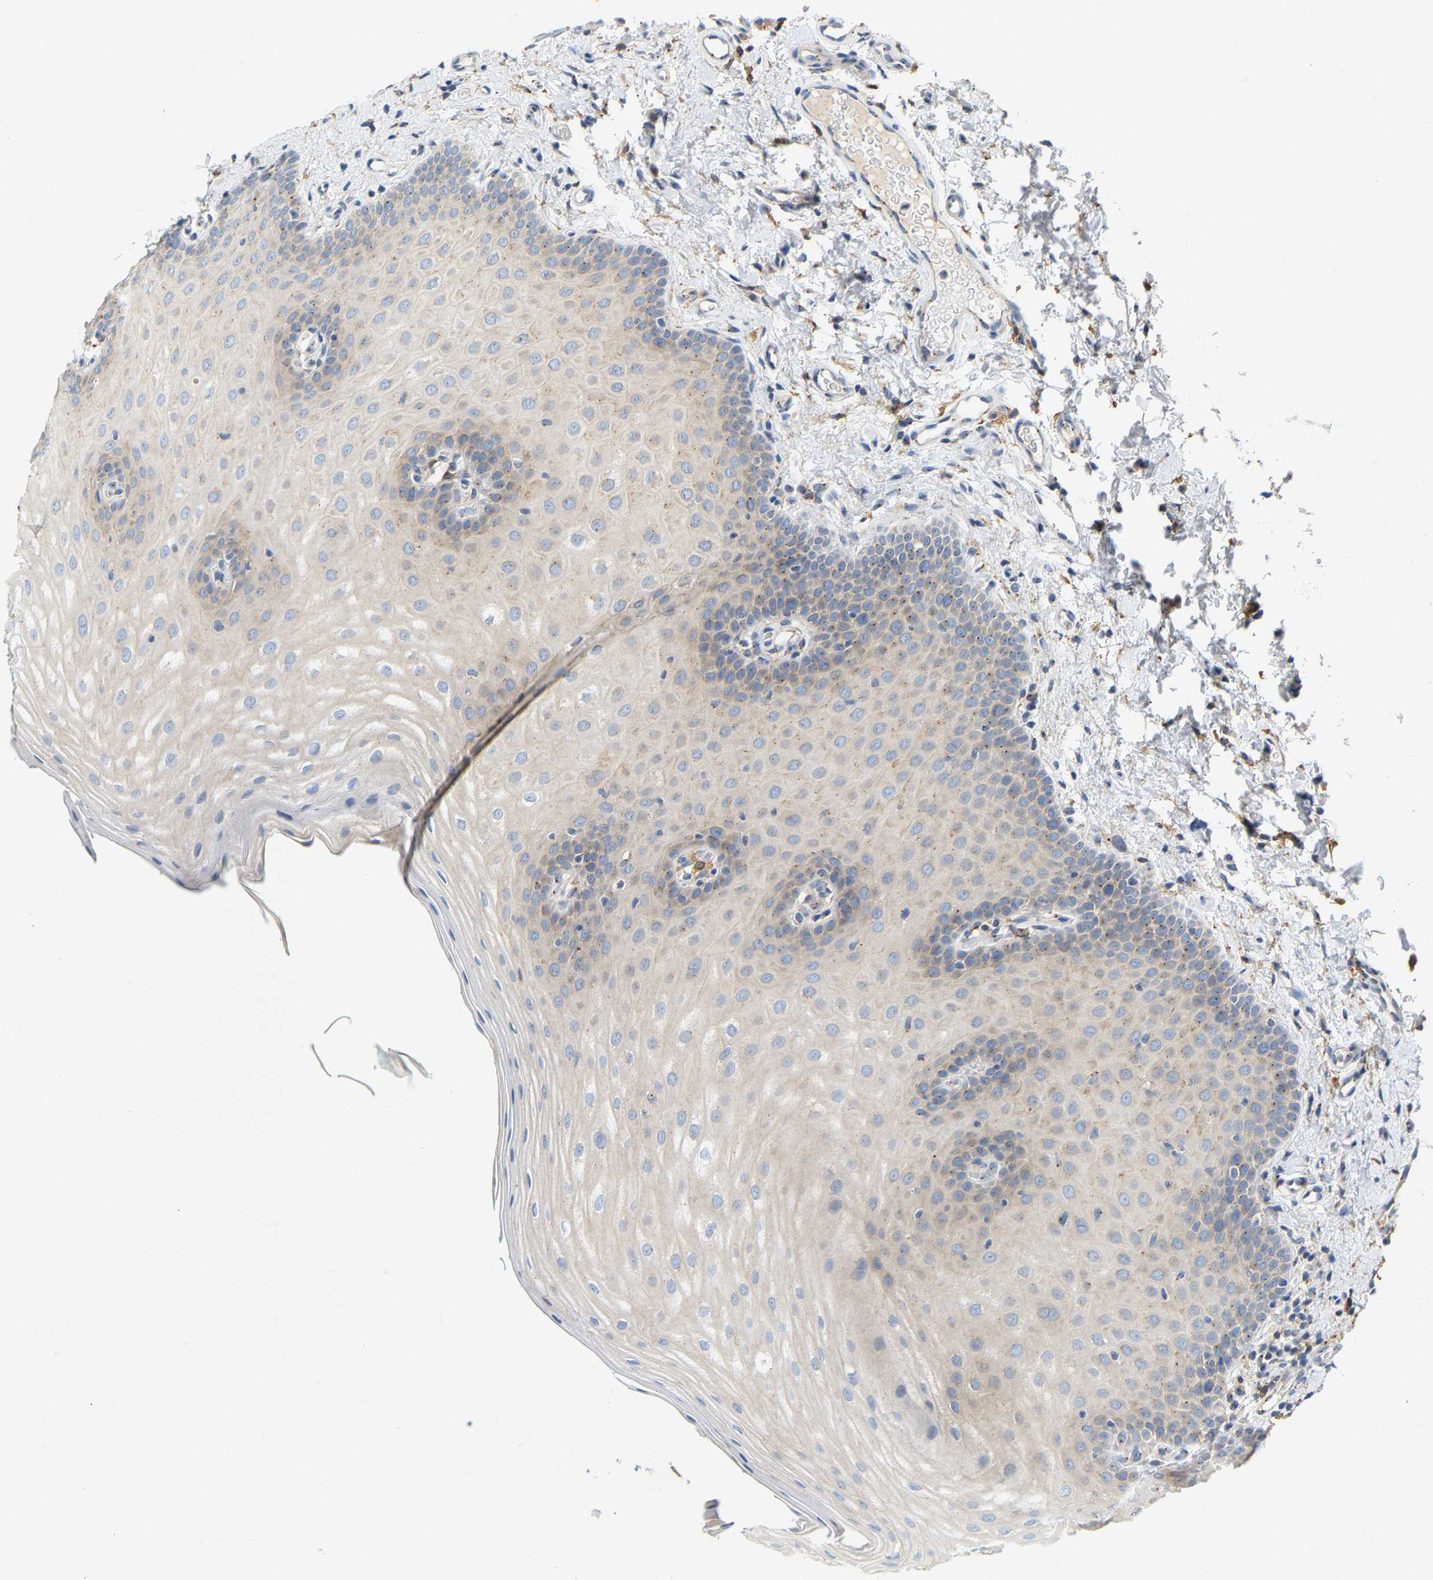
{"staining": {"intensity": "weak", "quantity": "<25%", "location": "cytoplasmic/membranous"}, "tissue": "oral mucosa", "cell_type": "Squamous epithelial cells", "image_type": "normal", "snomed": [{"axis": "morphology", "description": "Normal tissue, NOS"}, {"axis": "topography", "description": "Skin"}, {"axis": "topography", "description": "Oral tissue"}], "caption": "An immunohistochemistry photomicrograph of normal oral mucosa is shown. There is no staining in squamous epithelial cells of oral mucosa. (Brightfield microscopy of DAB (3,3'-diaminobenzidine) immunohistochemistry at high magnification).", "gene": "PCNT", "patient": {"sex": "male", "age": 84}}